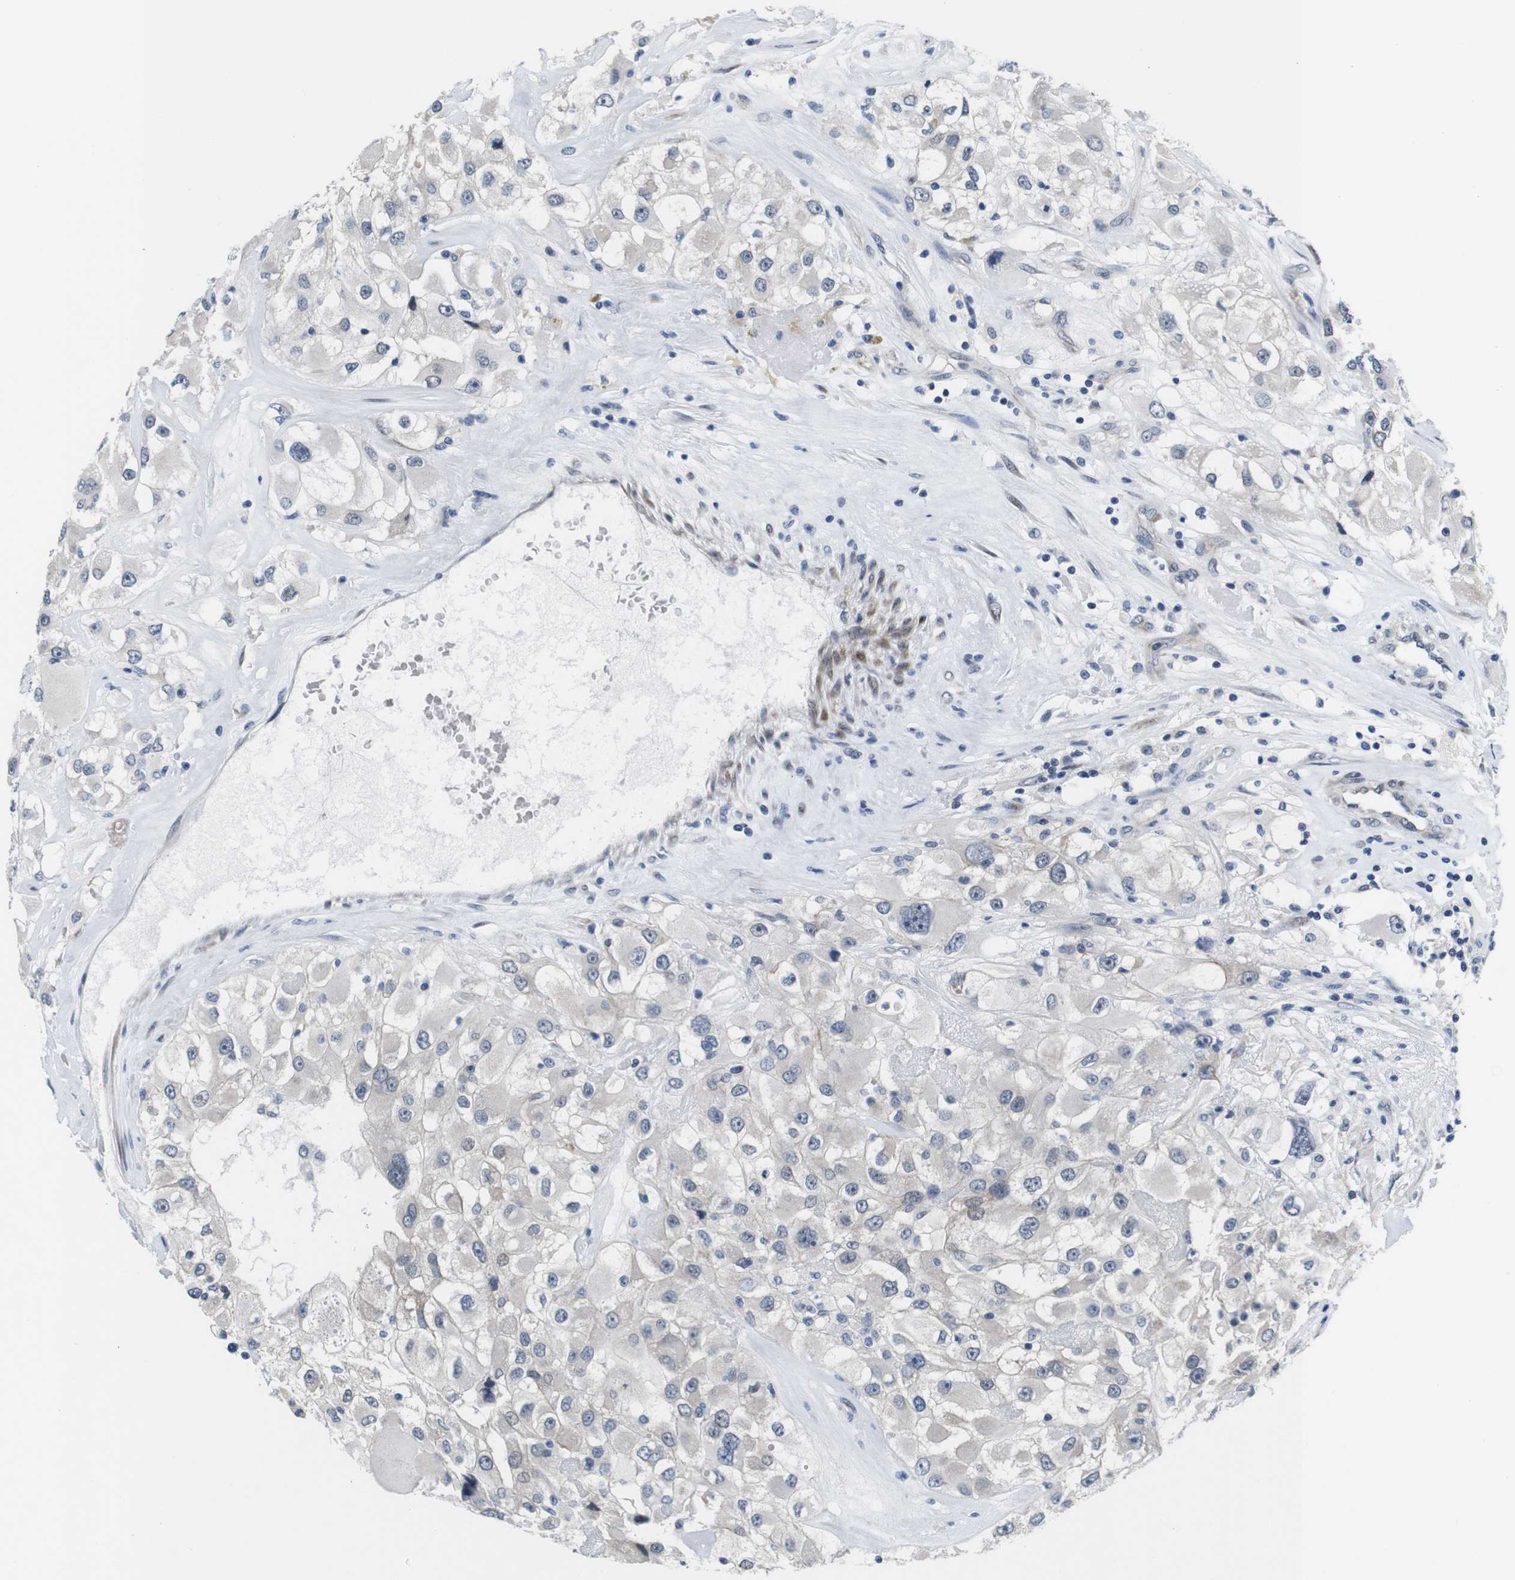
{"staining": {"intensity": "negative", "quantity": "none", "location": "none"}, "tissue": "renal cancer", "cell_type": "Tumor cells", "image_type": "cancer", "snomed": [{"axis": "morphology", "description": "Adenocarcinoma, NOS"}, {"axis": "topography", "description": "Kidney"}], "caption": "IHC of renal adenocarcinoma reveals no staining in tumor cells. Nuclei are stained in blue.", "gene": "SOCS3", "patient": {"sex": "female", "age": 52}}